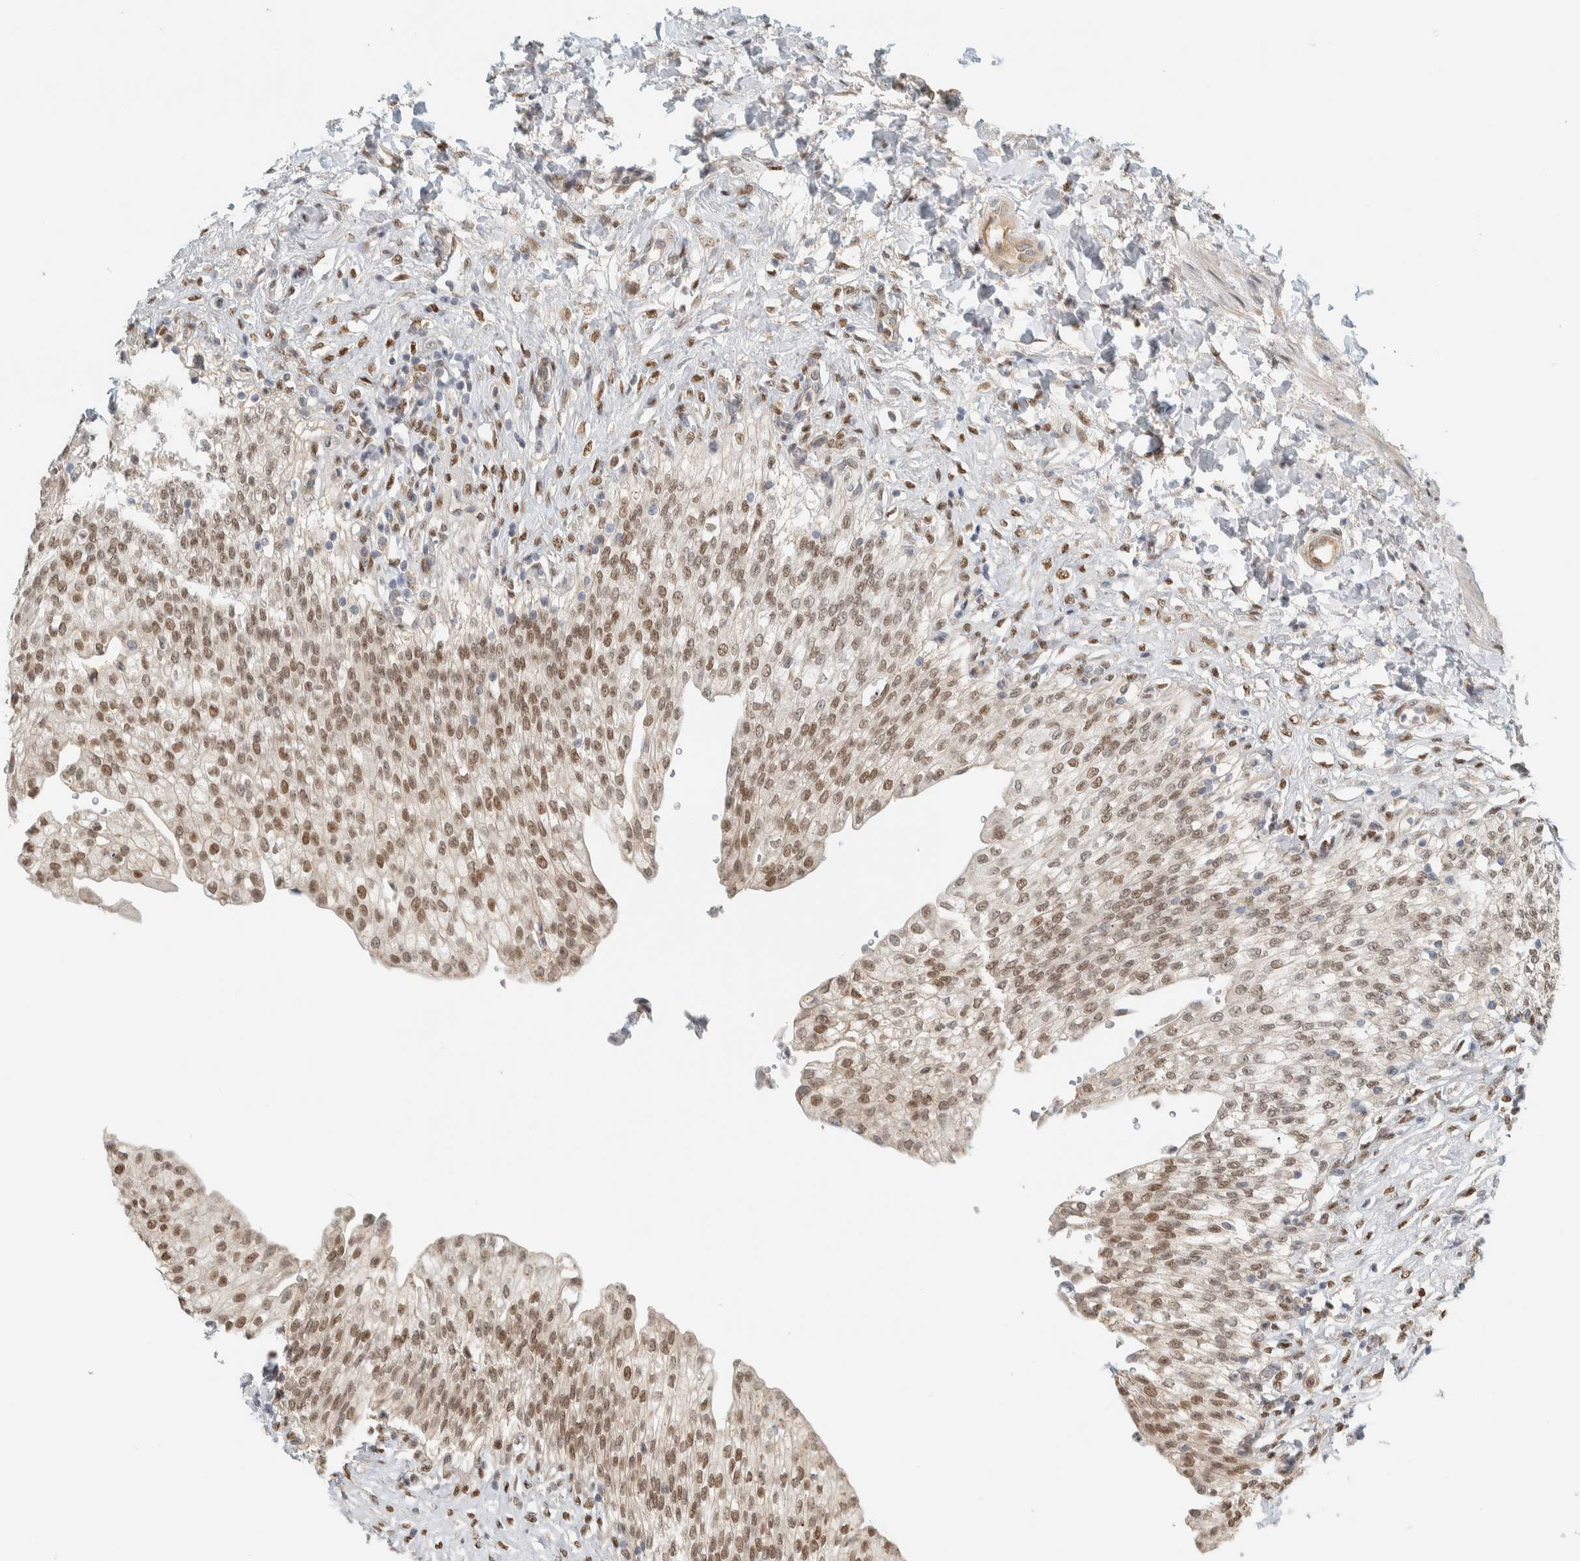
{"staining": {"intensity": "moderate", "quantity": ">75%", "location": "cytoplasmic/membranous,nuclear"}, "tissue": "urinary bladder", "cell_type": "Urothelial cells", "image_type": "normal", "snomed": [{"axis": "morphology", "description": "Urothelial carcinoma, High grade"}, {"axis": "topography", "description": "Urinary bladder"}], "caption": "The immunohistochemical stain highlights moderate cytoplasmic/membranous,nuclear staining in urothelial cells of normal urinary bladder. (DAB (3,3'-diaminobenzidine) IHC, brown staining for protein, blue staining for nuclei).", "gene": "TFE3", "patient": {"sex": "male", "age": 46}}